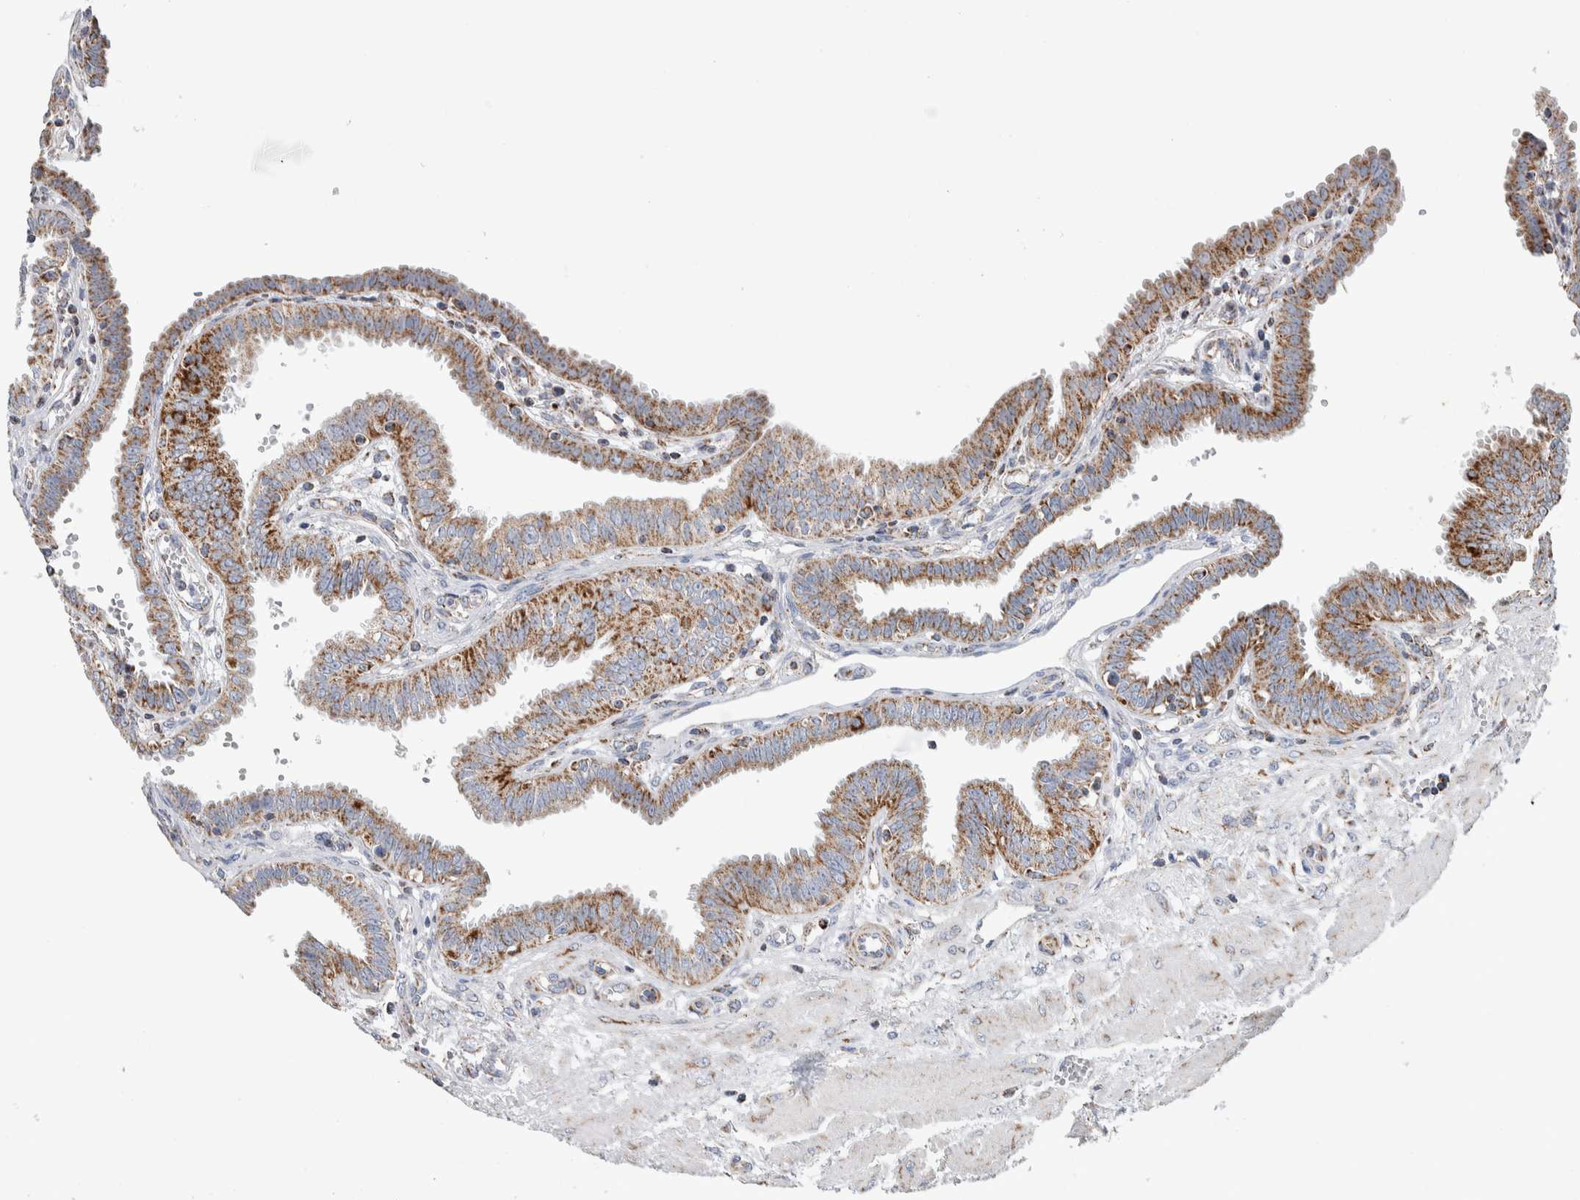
{"staining": {"intensity": "moderate", "quantity": ">75%", "location": "cytoplasmic/membranous"}, "tissue": "fallopian tube", "cell_type": "Glandular cells", "image_type": "normal", "snomed": [{"axis": "morphology", "description": "Normal tissue, NOS"}, {"axis": "topography", "description": "Fallopian tube"}, {"axis": "topography", "description": "Placenta"}], "caption": "A high-resolution histopathology image shows IHC staining of unremarkable fallopian tube, which demonstrates moderate cytoplasmic/membranous staining in approximately >75% of glandular cells. The staining was performed using DAB (3,3'-diaminobenzidine) to visualize the protein expression in brown, while the nuclei were stained in blue with hematoxylin (Magnification: 20x).", "gene": "ETFA", "patient": {"sex": "female", "age": 32}}